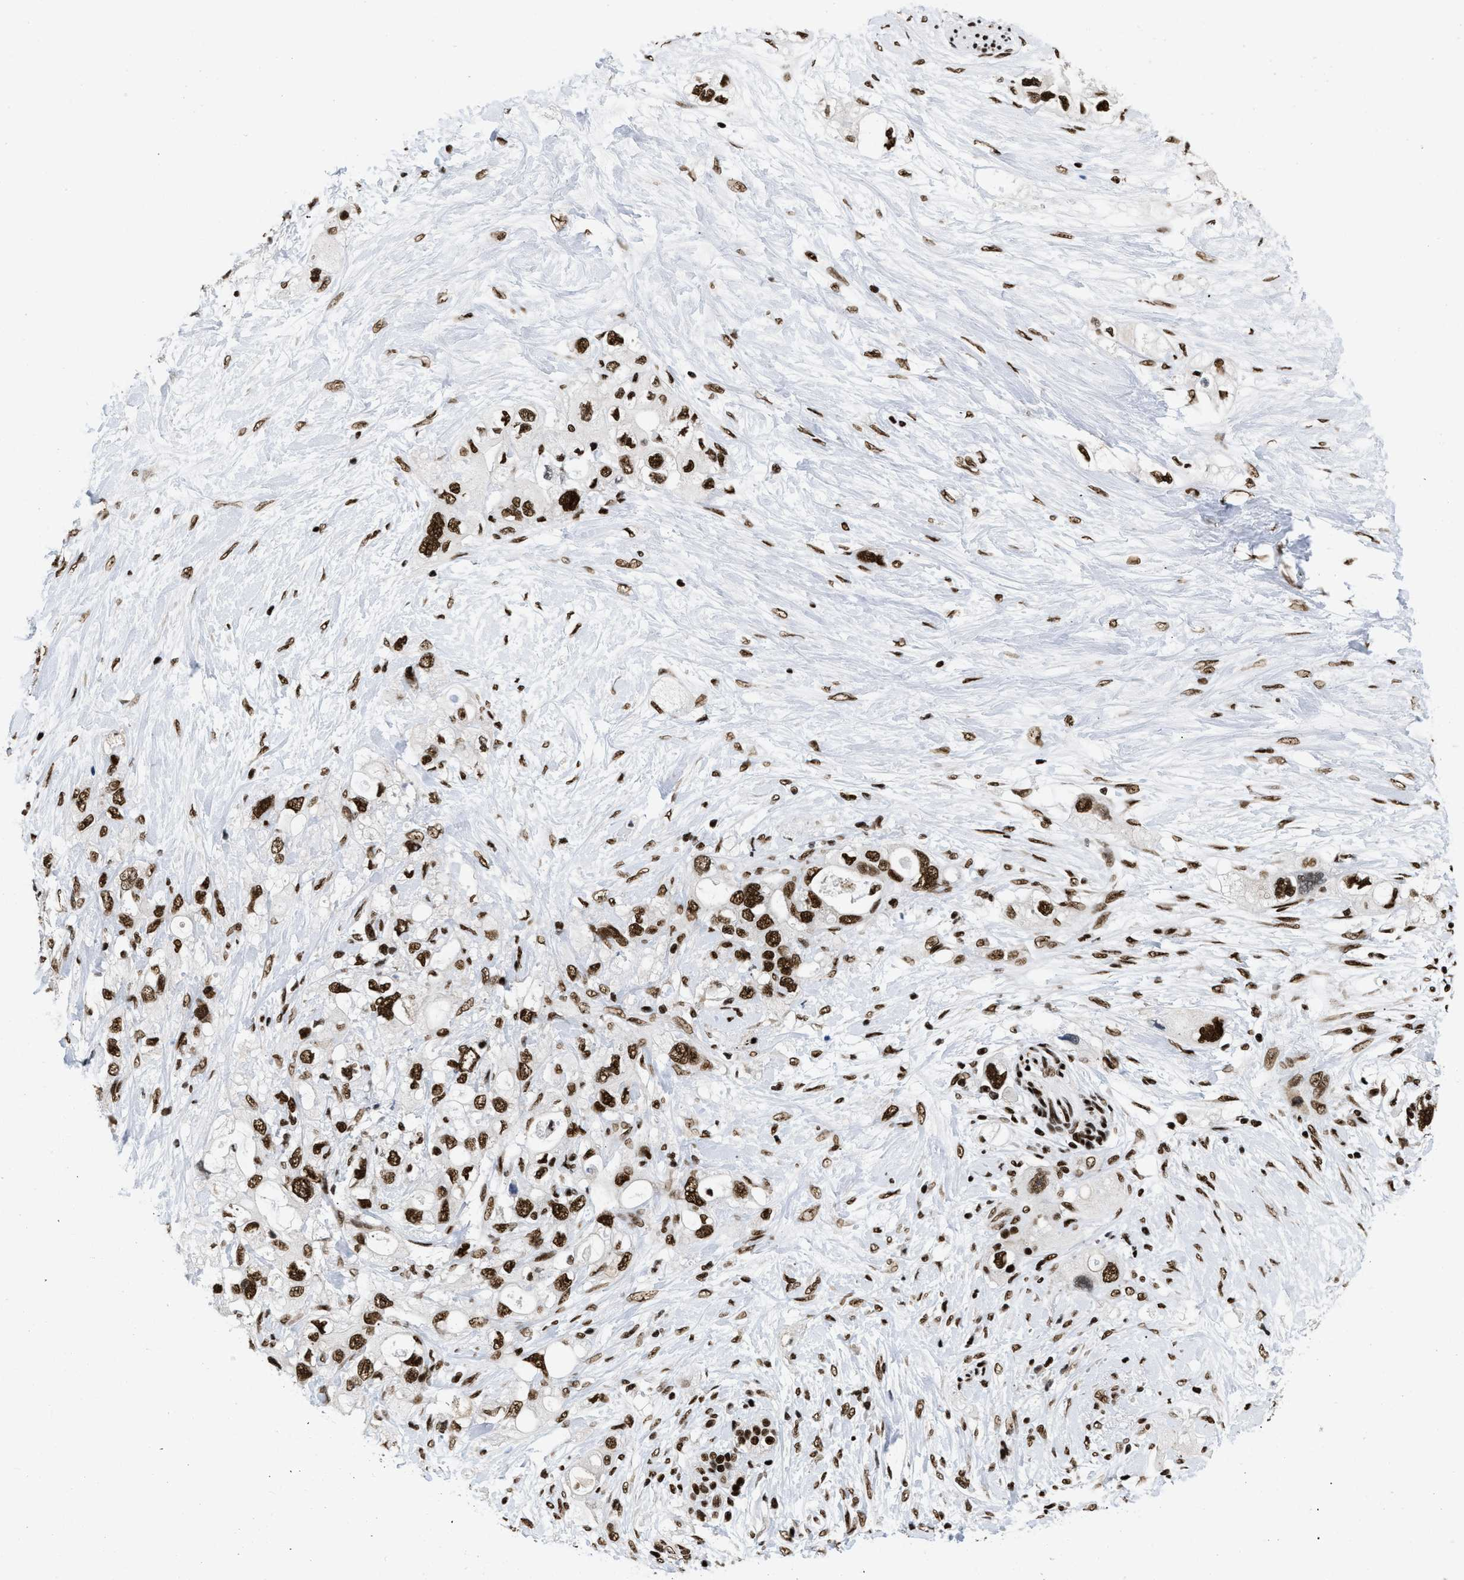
{"staining": {"intensity": "strong", "quantity": ">75%", "location": "nuclear"}, "tissue": "pancreatic cancer", "cell_type": "Tumor cells", "image_type": "cancer", "snomed": [{"axis": "morphology", "description": "Adenocarcinoma, NOS"}, {"axis": "topography", "description": "Pancreas"}], "caption": "Protein expression analysis of human pancreatic cancer (adenocarcinoma) reveals strong nuclear expression in about >75% of tumor cells.", "gene": "CREB1", "patient": {"sex": "female", "age": 56}}